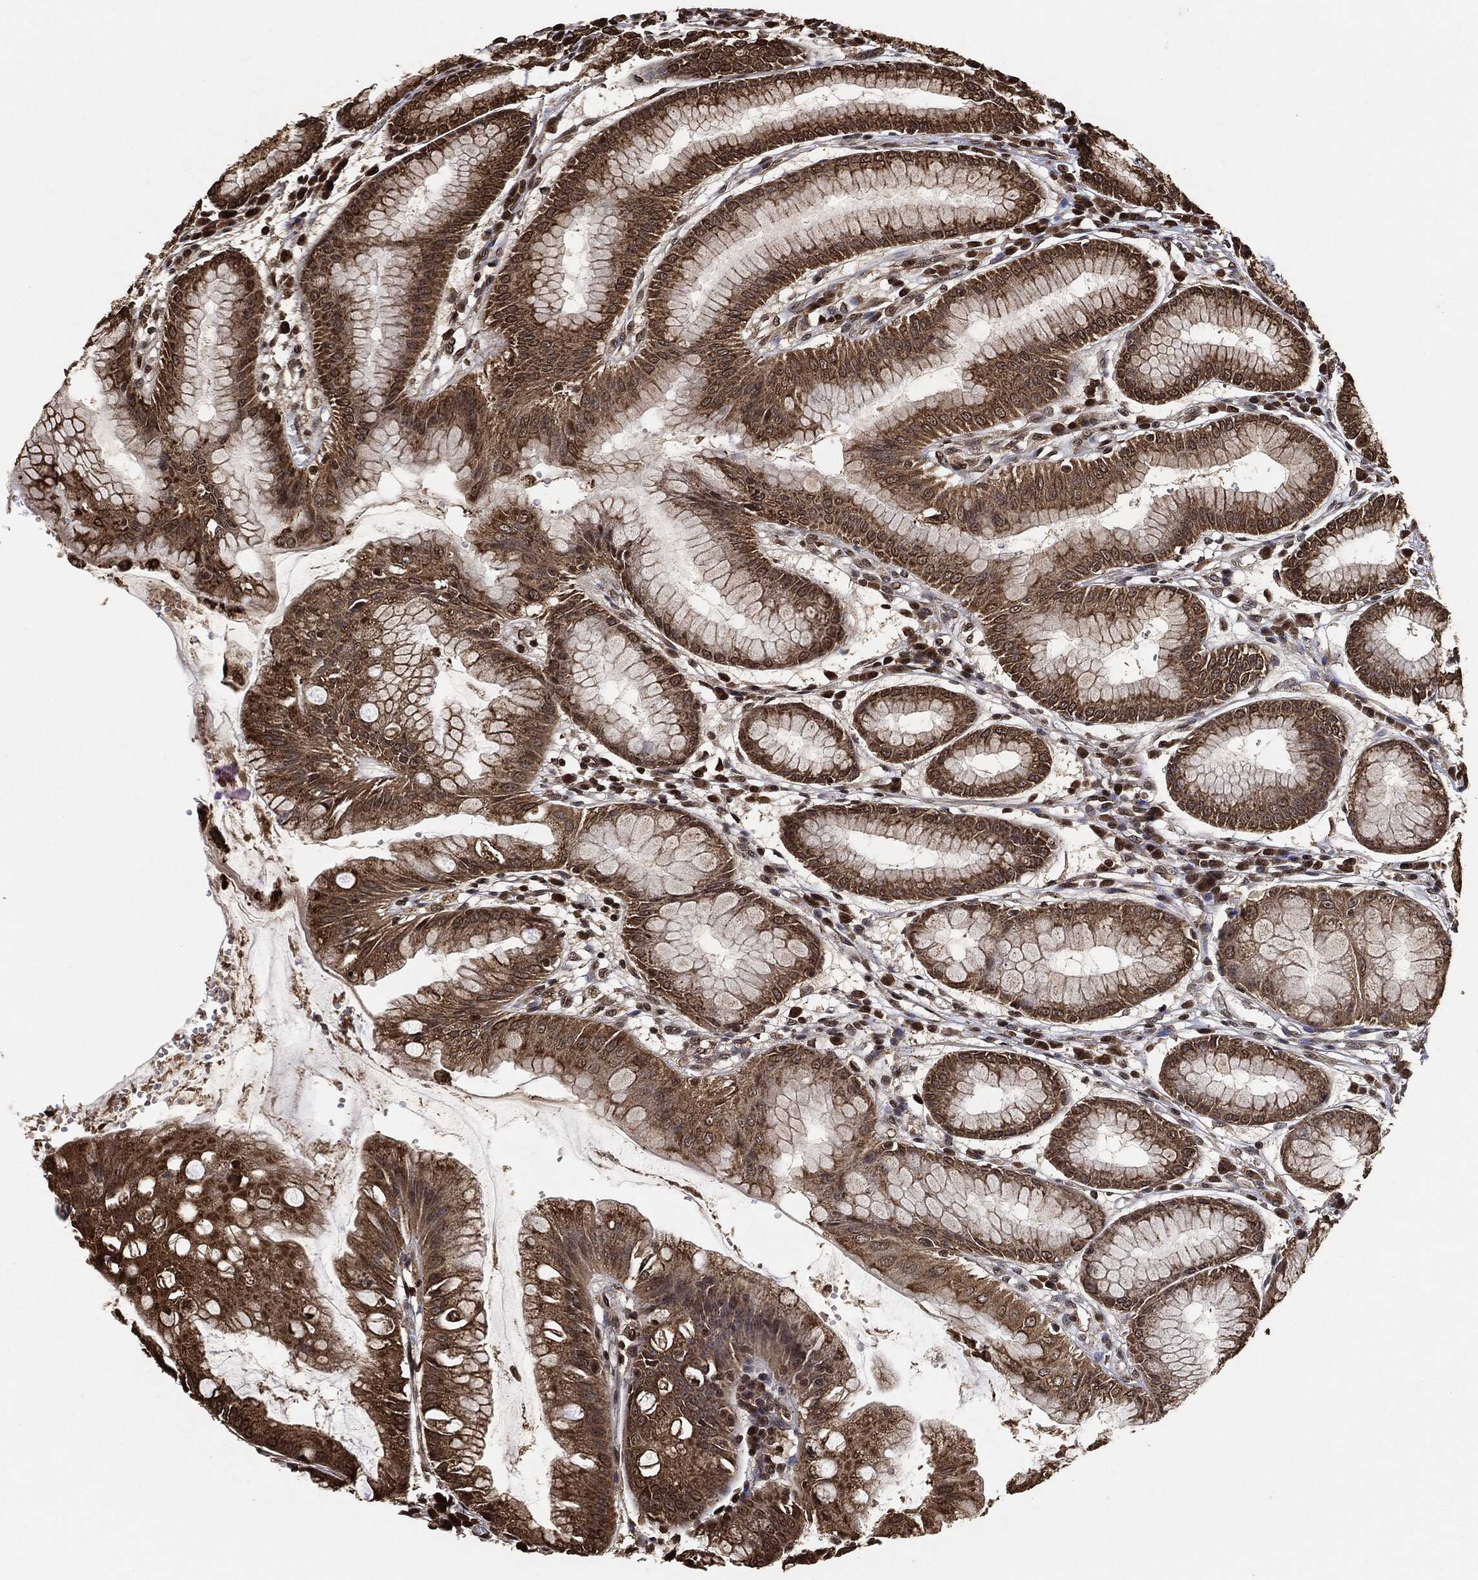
{"staining": {"intensity": "moderate", "quantity": "25%-75%", "location": "cytoplasmic/membranous,nuclear"}, "tissue": "stomach", "cell_type": "Glandular cells", "image_type": "normal", "snomed": [{"axis": "morphology", "description": "Normal tissue, NOS"}, {"axis": "morphology", "description": "Inflammation, NOS"}, {"axis": "topography", "description": "Stomach, lower"}], "caption": "The histopathology image exhibits staining of unremarkable stomach, revealing moderate cytoplasmic/membranous,nuclear protein expression (brown color) within glandular cells. (DAB (3,3'-diaminobenzidine) IHC, brown staining for protein, blue staining for nuclei).", "gene": "PDK1", "patient": {"sex": "male", "age": 59}}